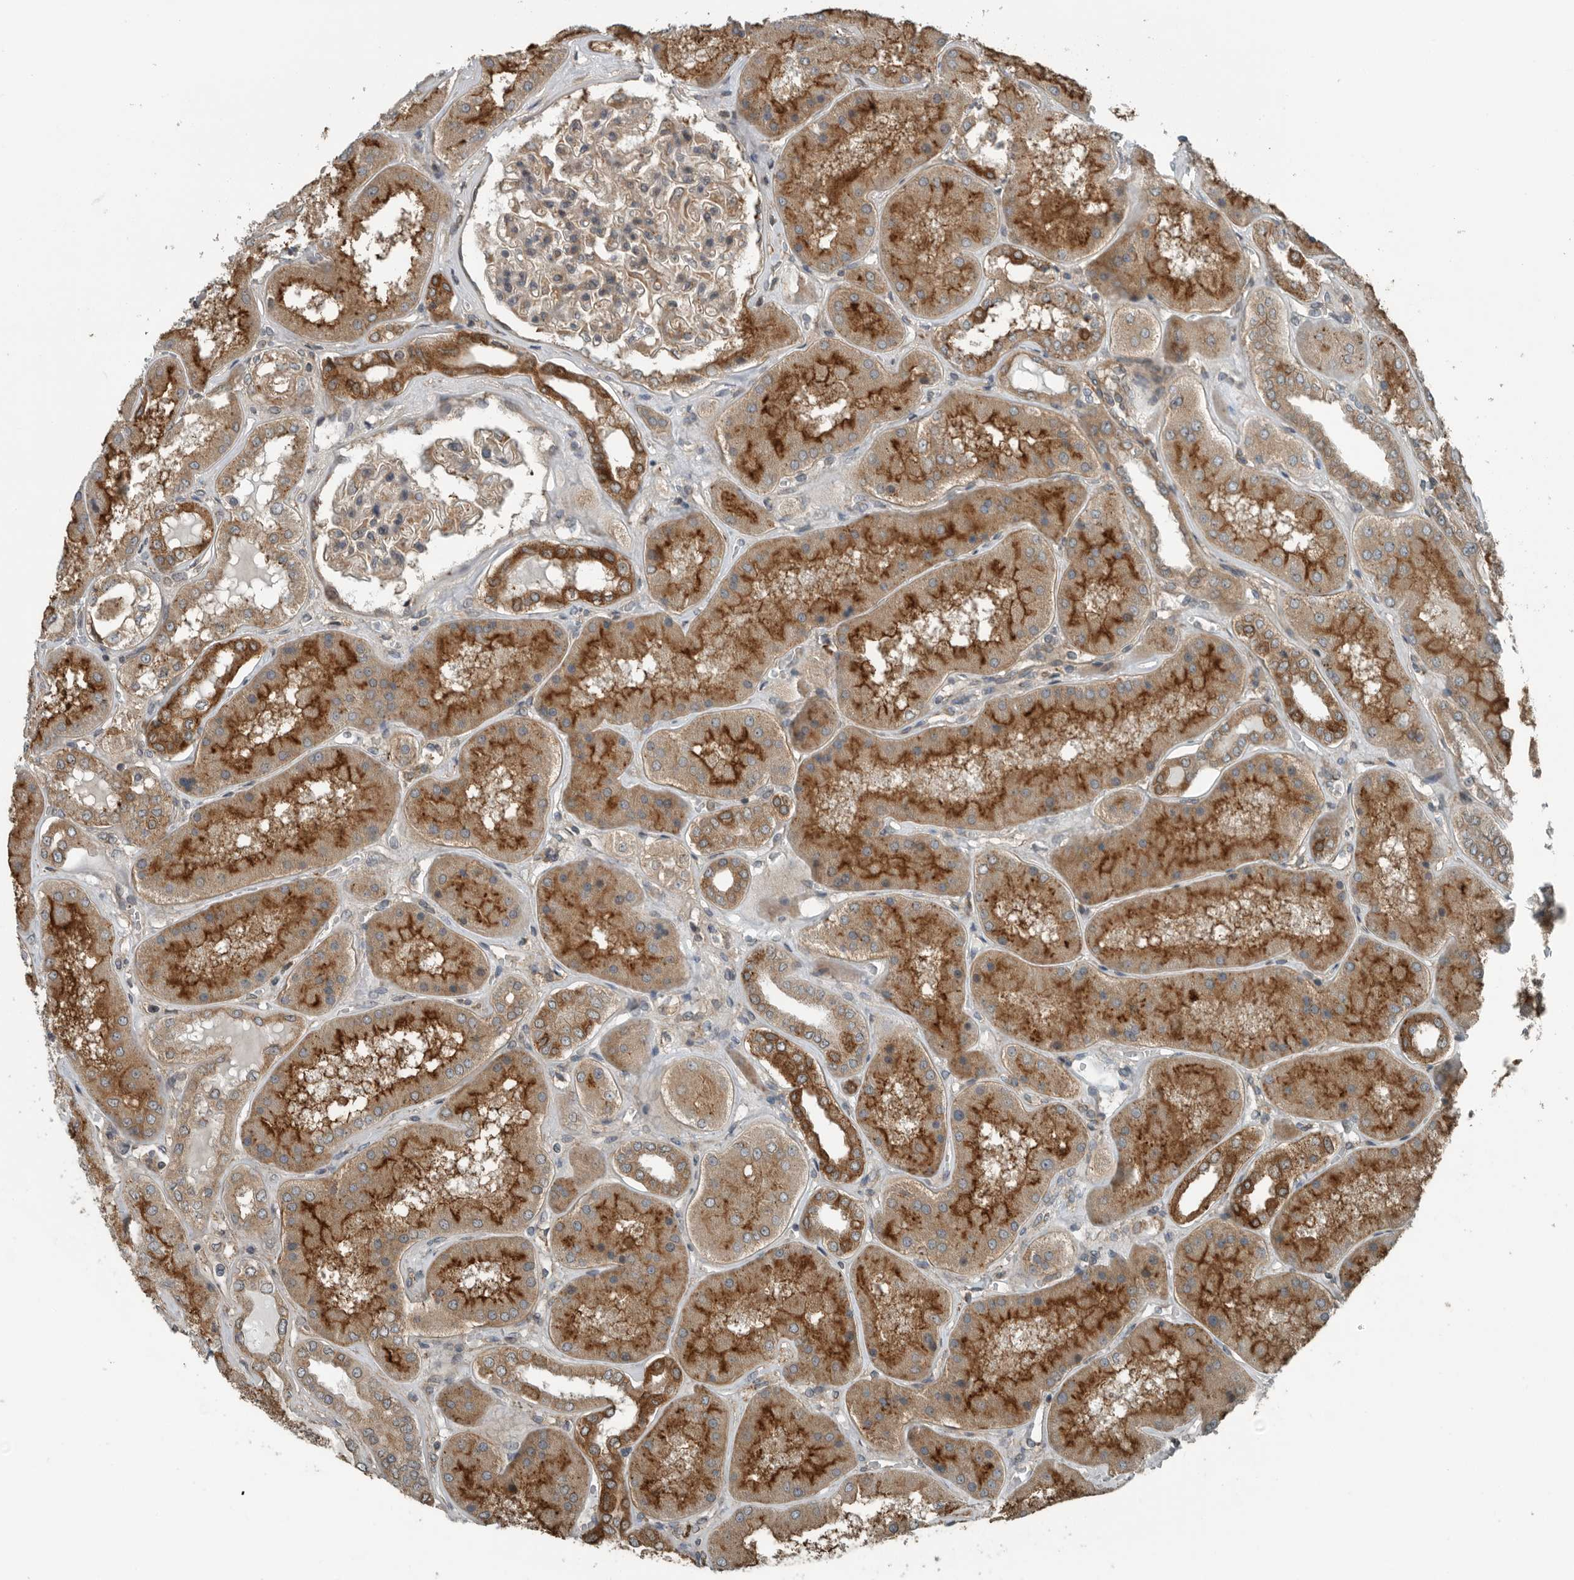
{"staining": {"intensity": "weak", "quantity": ">75%", "location": "cytoplasmic/membranous"}, "tissue": "kidney", "cell_type": "Cells in glomeruli", "image_type": "normal", "snomed": [{"axis": "morphology", "description": "Normal tissue, NOS"}, {"axis": "topography", "description": "Kidney"}], "caption": "A brown stain highlights weak cytoplasmic/membranous positivity of a protein in cells in glomeruli of normal human kidney. The staining is performed using DAB brown chromogen to label protein expression. The nuclei are counter-stained blue using hematoxylin.", "gene": "AMFR", "patient": {"sex": "female", "age": 56}}